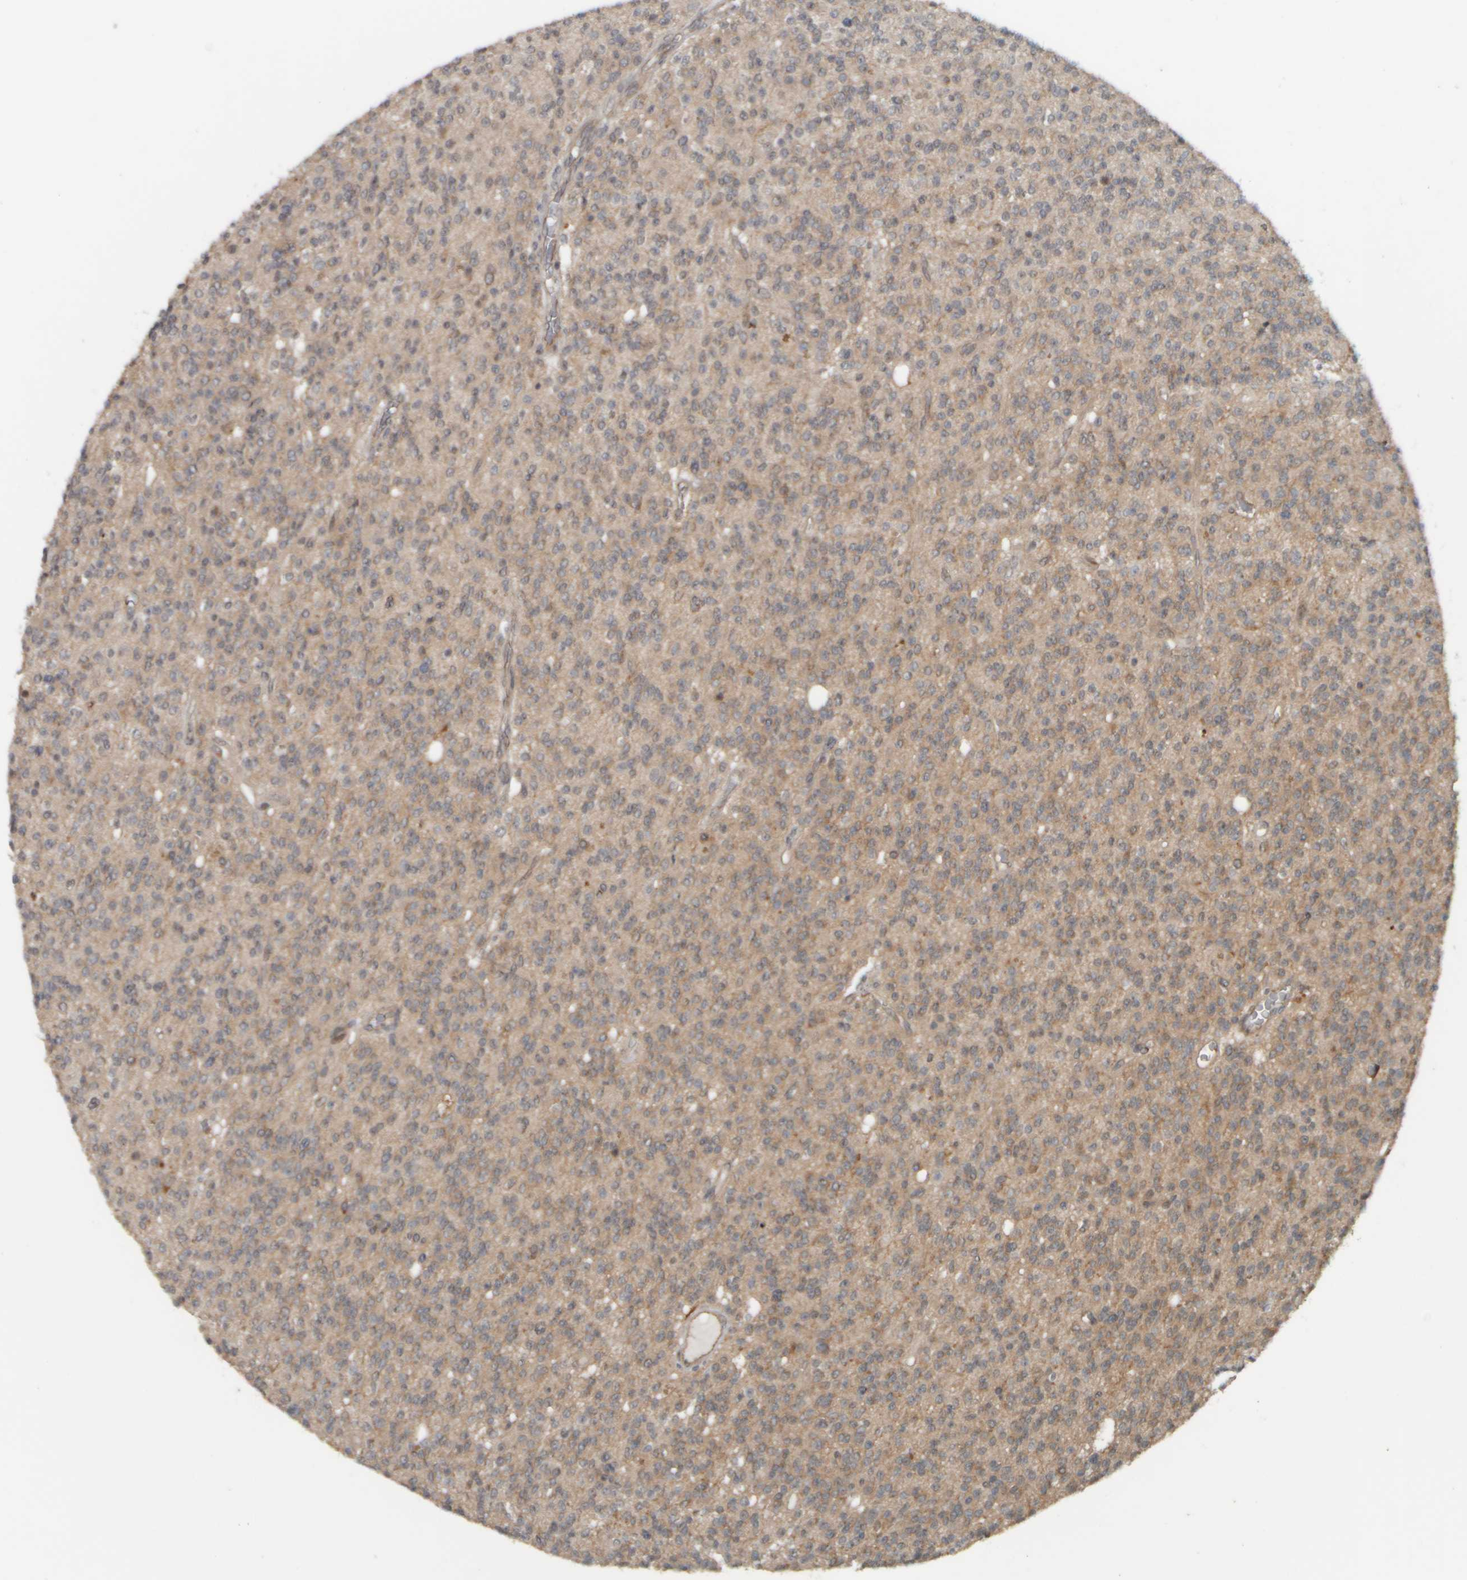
{"staining": {"intensity": "moderate", "quantity": "25%-75%", "location": "cytoplasmic/membranous"}, "tissue": "glioma", "cell_type": "Tumor cells", "image_type": "cancer", "snomed": [{"axis": "morphology", "description": "Glioma, malignant, High grade"}, {"axis": "topography", "description": "Brain"}], "caption": "Tumor cells display medium levels of moderate cytoplasmic/membranous expression in about 25%-75% of cells in human malignant high-grade glioma.", "gene": "NAPG", "patient": {"sex": "male", "age": 34}}